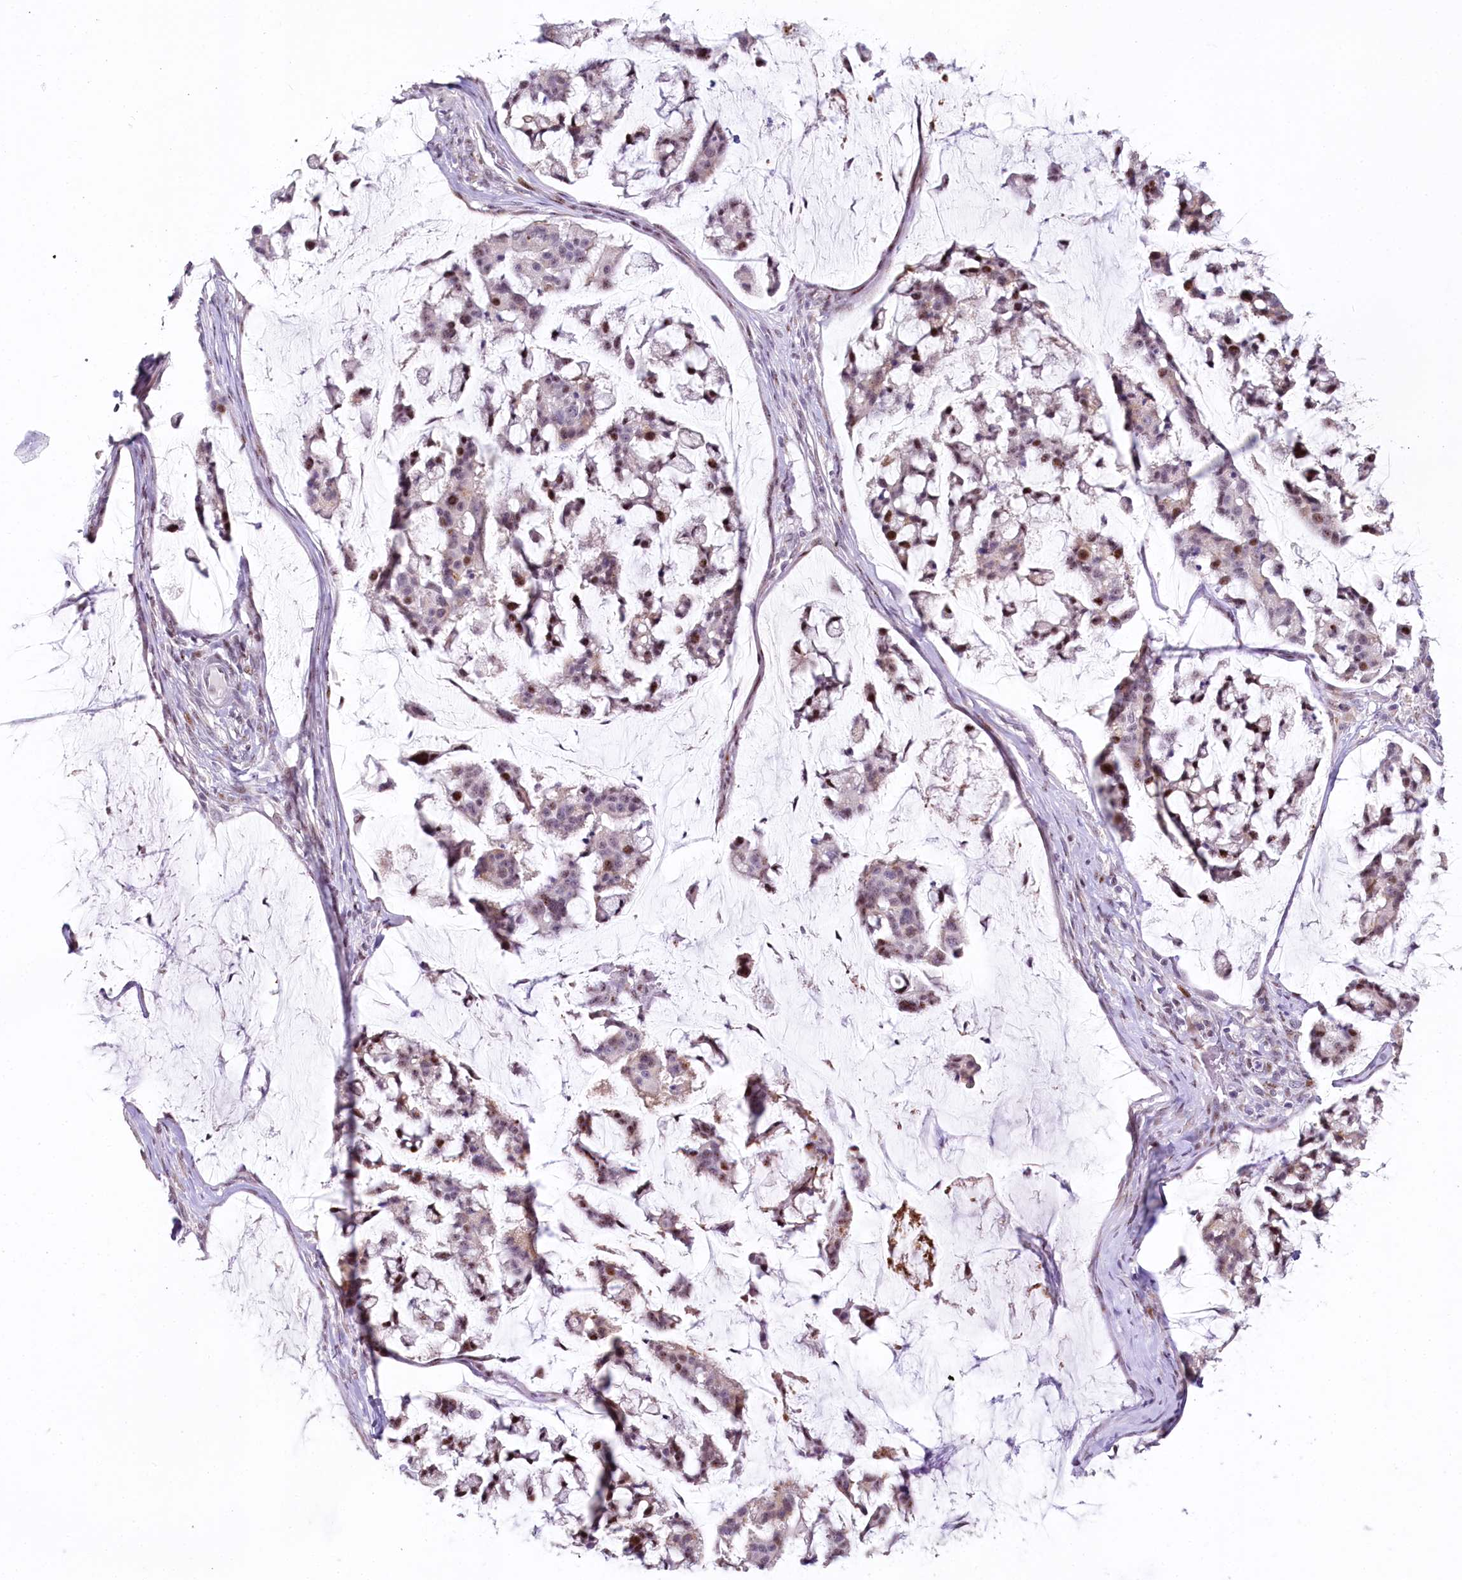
{"staining": {"intensity": "moderate", "quantity": "25%-75%", "location": "nuclear"}, "tissue": "stomach cancer", "cell_type": "Tumor cells", "image_type": "cancer", "snomed": [{"axis": "morphology", "description": "Adenocarcinoma, NOS"}, {"axis": "topography", "description": "Stomach, lower"}], "caption": "The micrograph shows a brown stain indicating the presence of a protein in the nuclear of tumor cells in stomach adenocarcinoma. (DAB (3,3'-diaminobenzidine) IHC, brown staining for protein, blue staining for nuclei).", "gene": "HPD", "patient": {"sex": "male", "age": 67}}